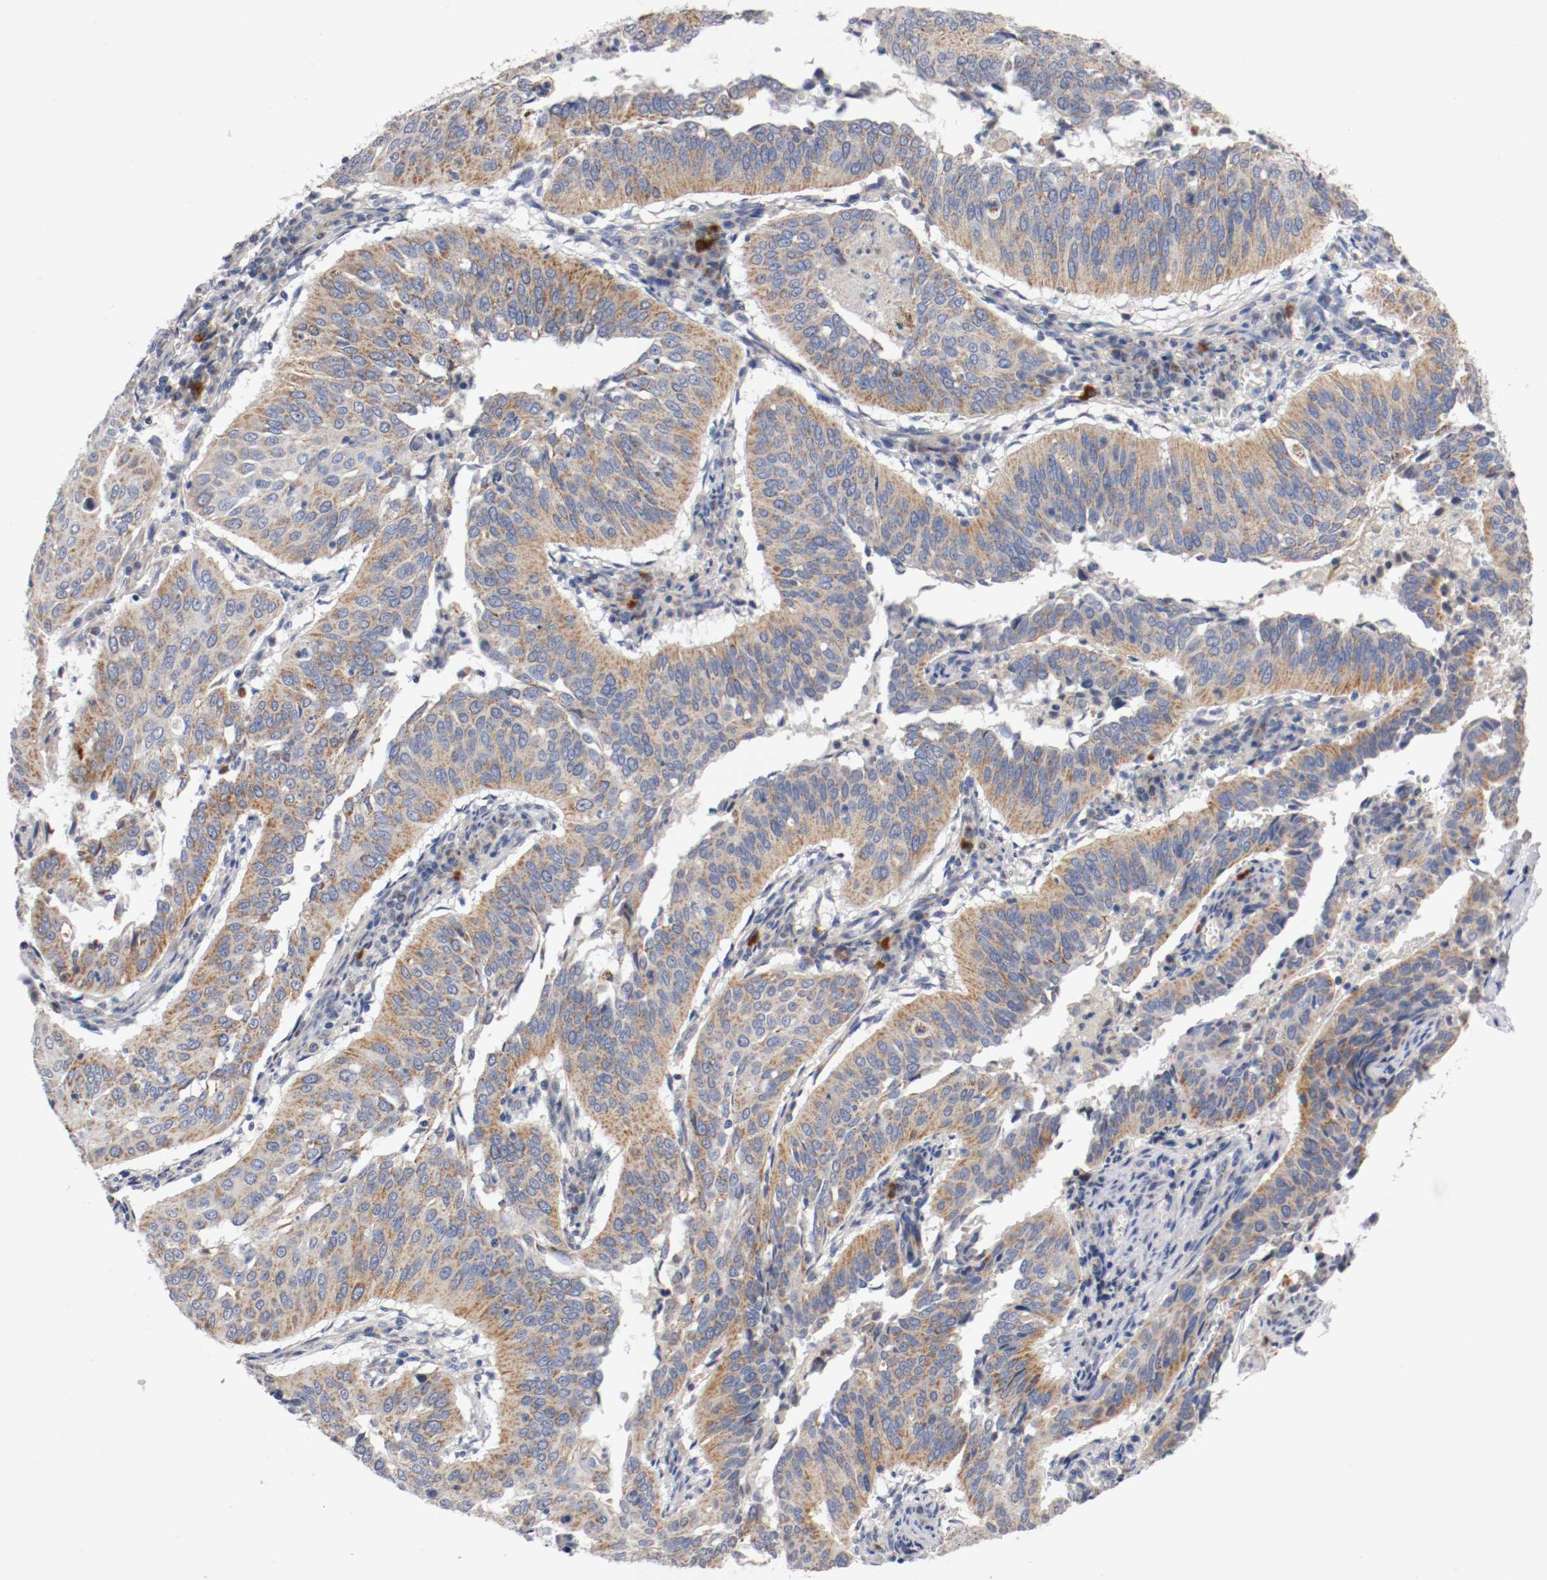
{"staining": {"intensity": "moderate", "quantity": ">75%", "location": "cytoplasmic/membranous"}, "tissue": "cervical cancer", "cell_type": "Tumor cells", "image_type": "cancer", "snomed": [{"axis": "morphology", "description": "Squamous cell carcinoma, NOS"}, {"axis": "topography", "description": "Cervix"}], "caption": "Immunohistochemical staining of human cervical cancer exhibits moderate cytoplasmic/membranous protein expression in approximately >75% of tumor cells. (Brightfield microscopy of DAB IHC at high magnification).", "gene": "PCSK6", "patient": {"sex": "female", "age": 39}}